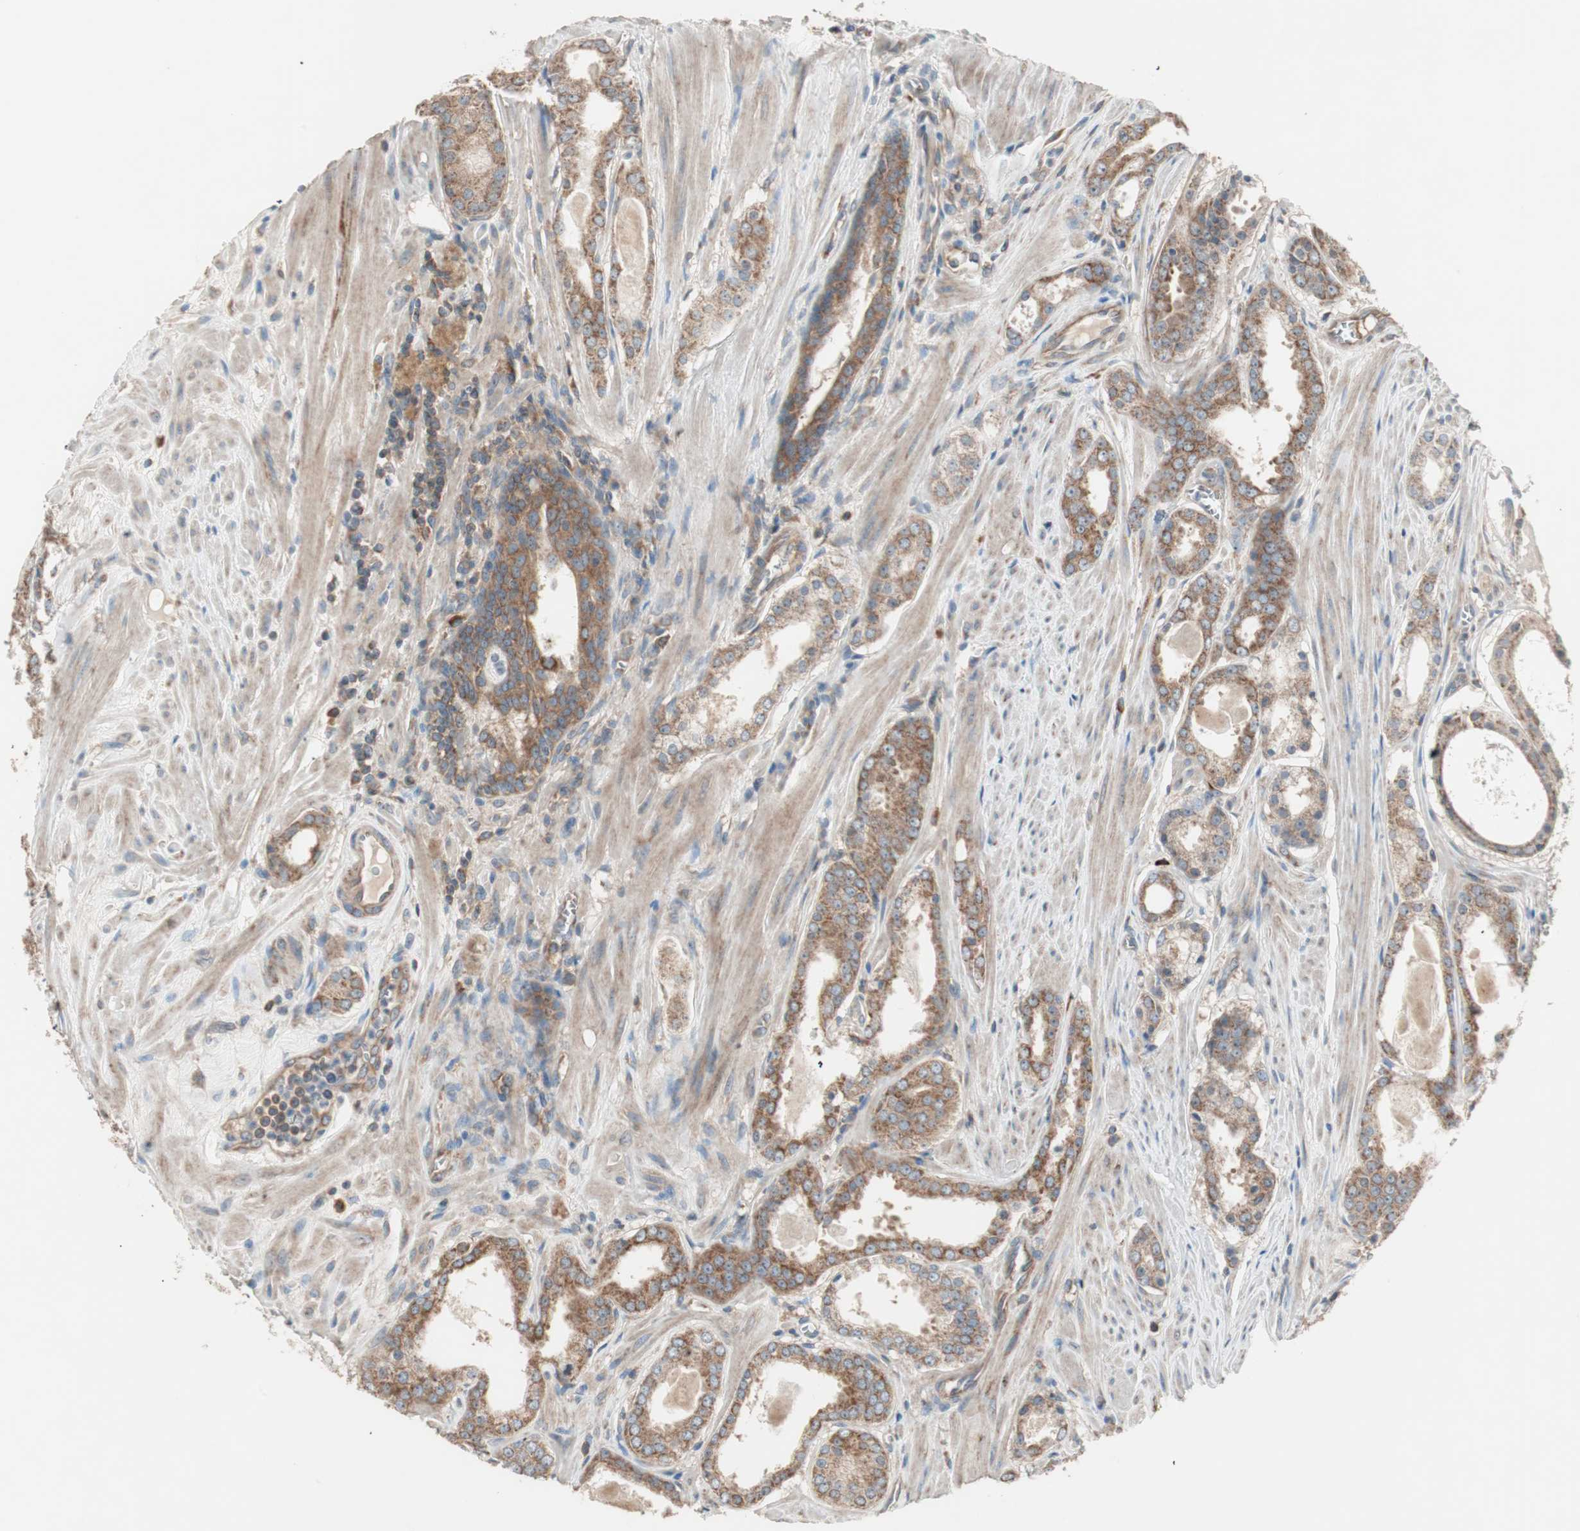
{"staining": {"intensity": "strong", "quantity": ">75%", "location": "cytoplasmic/membranous"}, "tissue": "prostate cancer", "cell_type": "Tumor cells", "image_type": "cancer", "snomed": [{"axis": "morphology", "description": "Adenocarcinoma, Low grade"}, {"axis": "topography", "description": "Prostate"}], "caption": "The immunohistochemical stain labels strong cytoplasmic/membranous positivity in tumor cells of prostate cancer (low-grade adenocarcinoma) tissue.", "gene": "CC2D1A", "patient": {"sex": "male", "age": 57}}